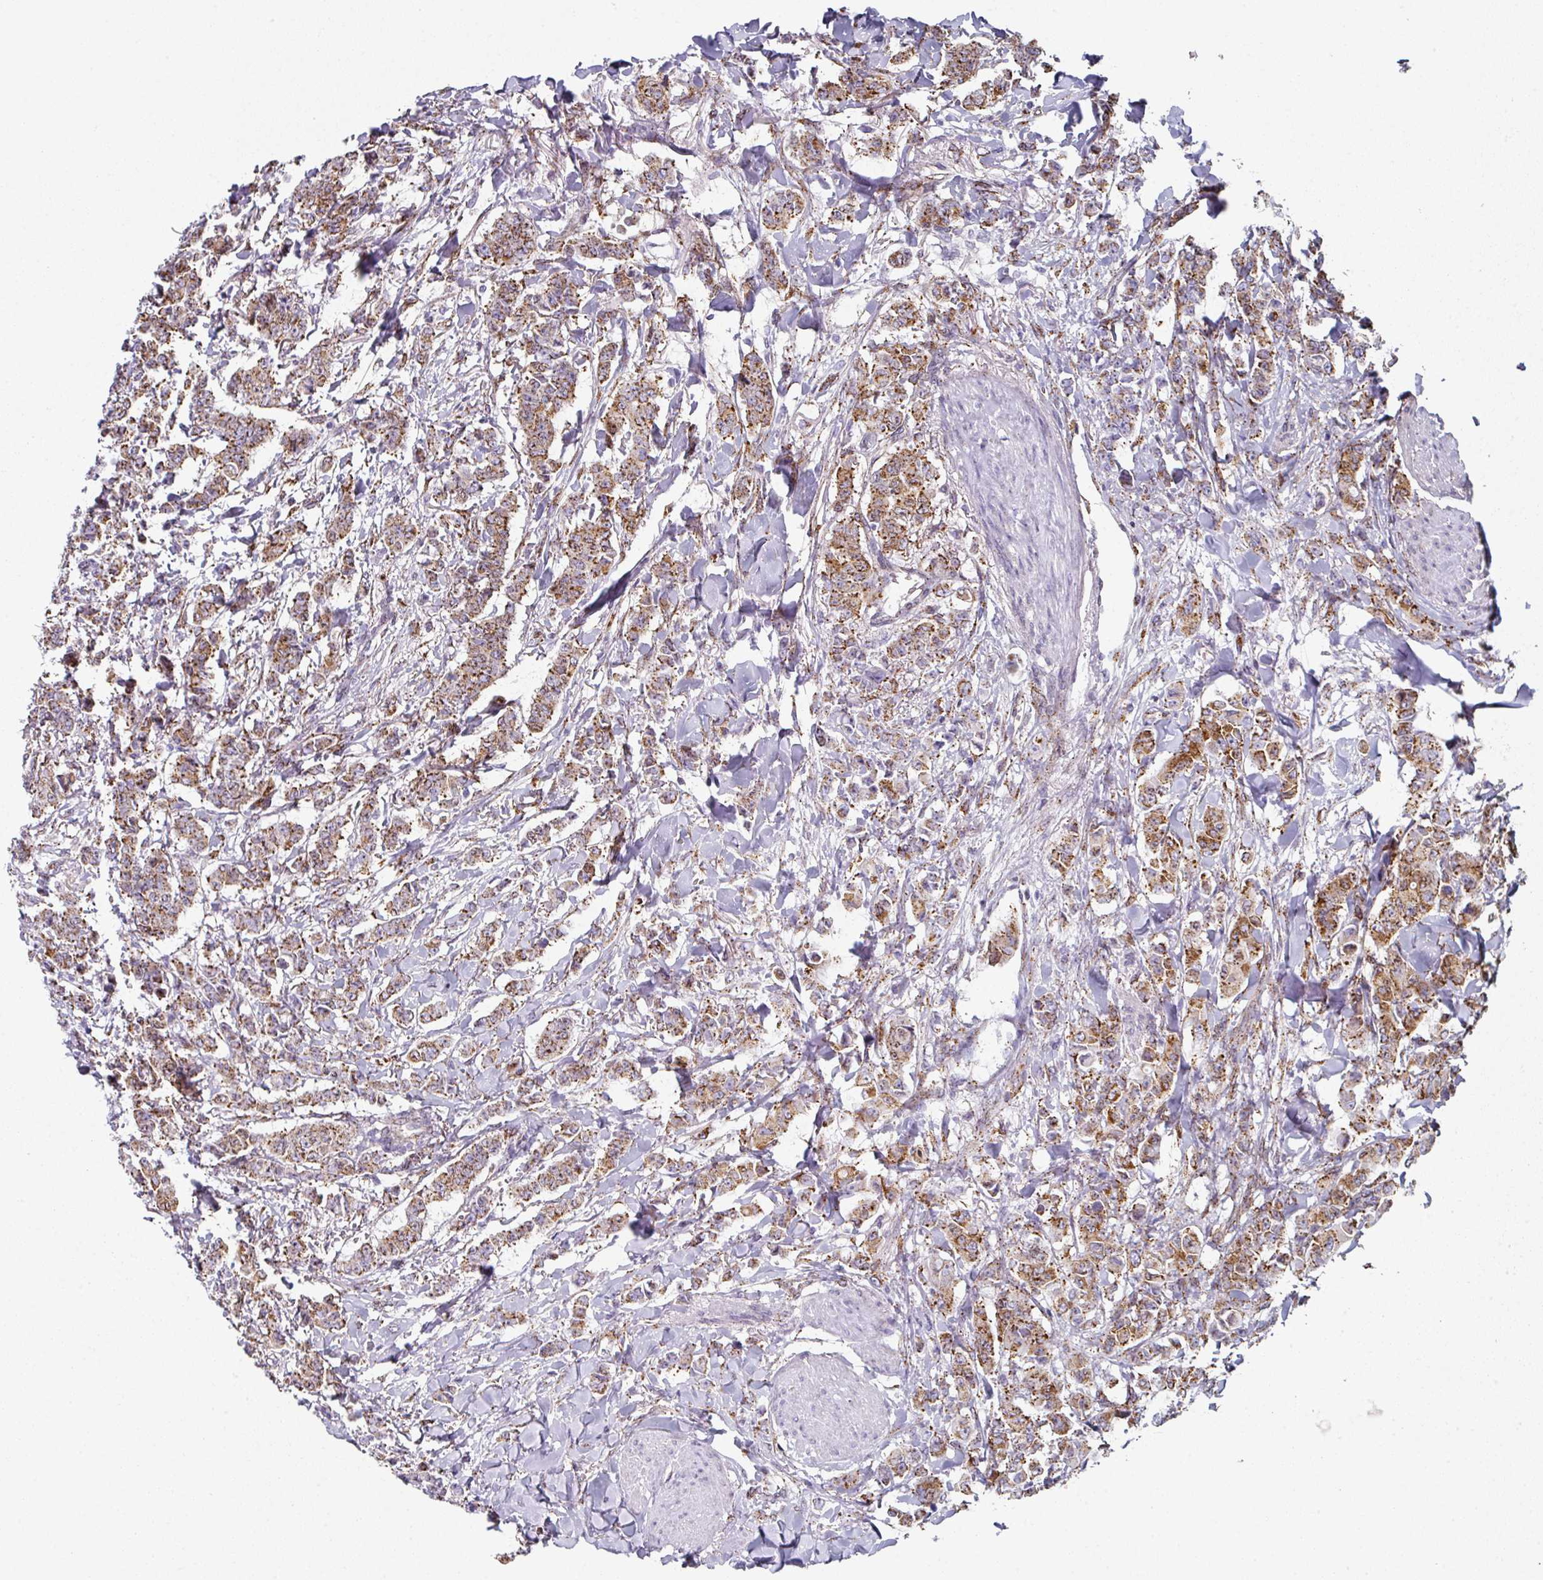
{"staining": {"intensity": "strong", "quantity": ">75%", "location": "cytoplasmic/membranous"}, "tissue": "breast cancer", "cell_type": "Tumor cells", "image_type": "cancer", "snomed": [{"axis": "morphology", "description": "Duct carcinoma"}, {"axis": "topography", "description": "Breast"}], "caption": "This photomicrograph displays breast cancer stained with IHC to label a protein in brown. The cytoplasmic/membranous of tumor cells show strong positivity for the protein. Nuclei are counter-stained blue.", "gene": "CCDC85B", "patient": {"sex": "female", "age": 40}}